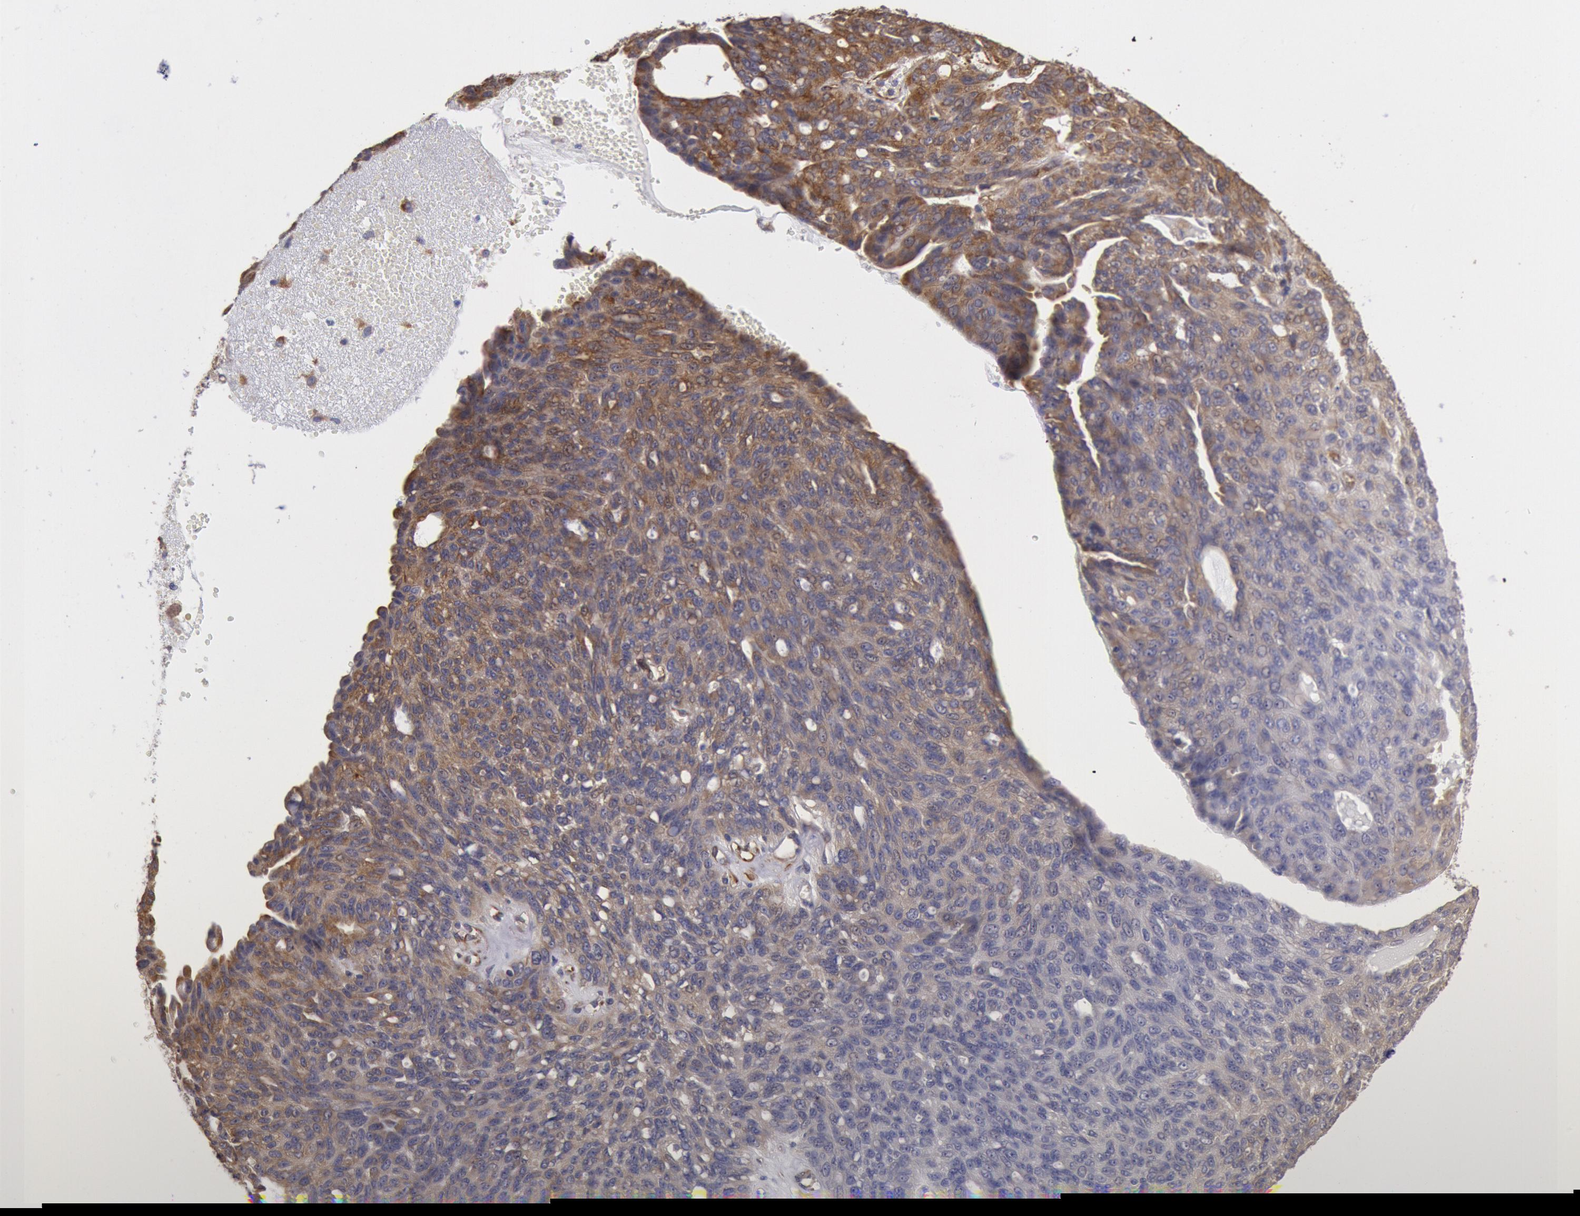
{"staining": {"intensity": "weak", "quantity": ">75%", "location": "cytoplasmic/membranous"}, "tissue": "ovarian cancer", "cell_type": "Tumor cells", "image_type": "cancer", "snomed": [{"axis": "morphology", "description": "Carcinoma, endometroid"}, {"axis": "topography", "description": "Ovary"}], "caption": "Immunohistochemistry (IHC) image of ovarian endometroid carcinoma stained for a protein (brown), which displays low levels of weak cytoplasmic/membranous staining in about >75% of tumor cells.", "gene": "DRG1", "patient": {"sex": "female", "age": 60}}